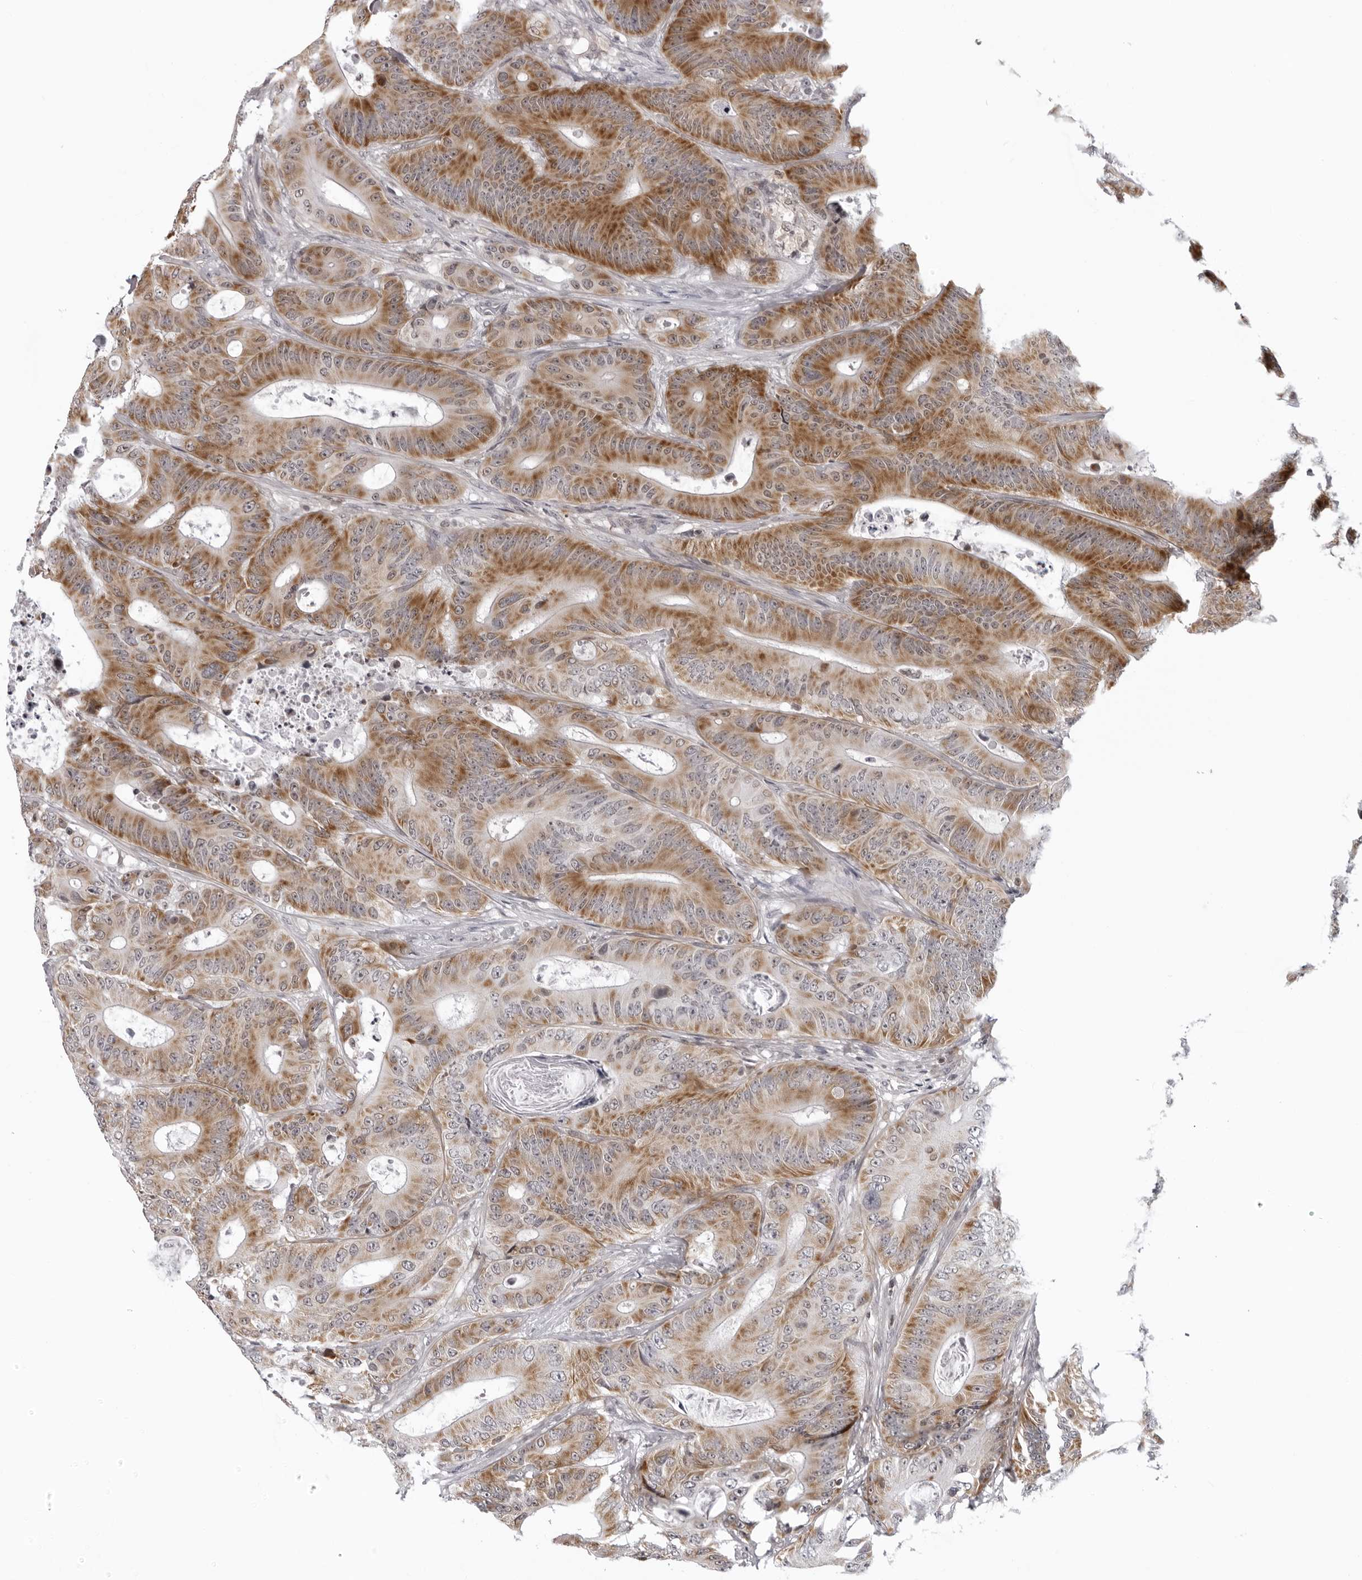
{"staining": {"intensity": "strong", "quantity": "25%-75%", "location": "cytoplasmic/membranous"}, "tissue": "colorectal cancer", "cell_type": "Tumor cells", "image_type": "cancer", "snomed": [{"axis": "morphology", "description": "Adenocarcinoma, NOS"}, {"axis": "topography", "description": "Colon"}], "caption": "Colorectal adenocarcinoma tissue exhibits strong cytoplasmic/membranous staining in about 25%-75% of tumor cells, visualized by immunohistochemistry. (Brightfield microscopy of DAB IHC at high magnification).", "gene": "MRPS15", "patient": {"sex": "male", "age": 83}}